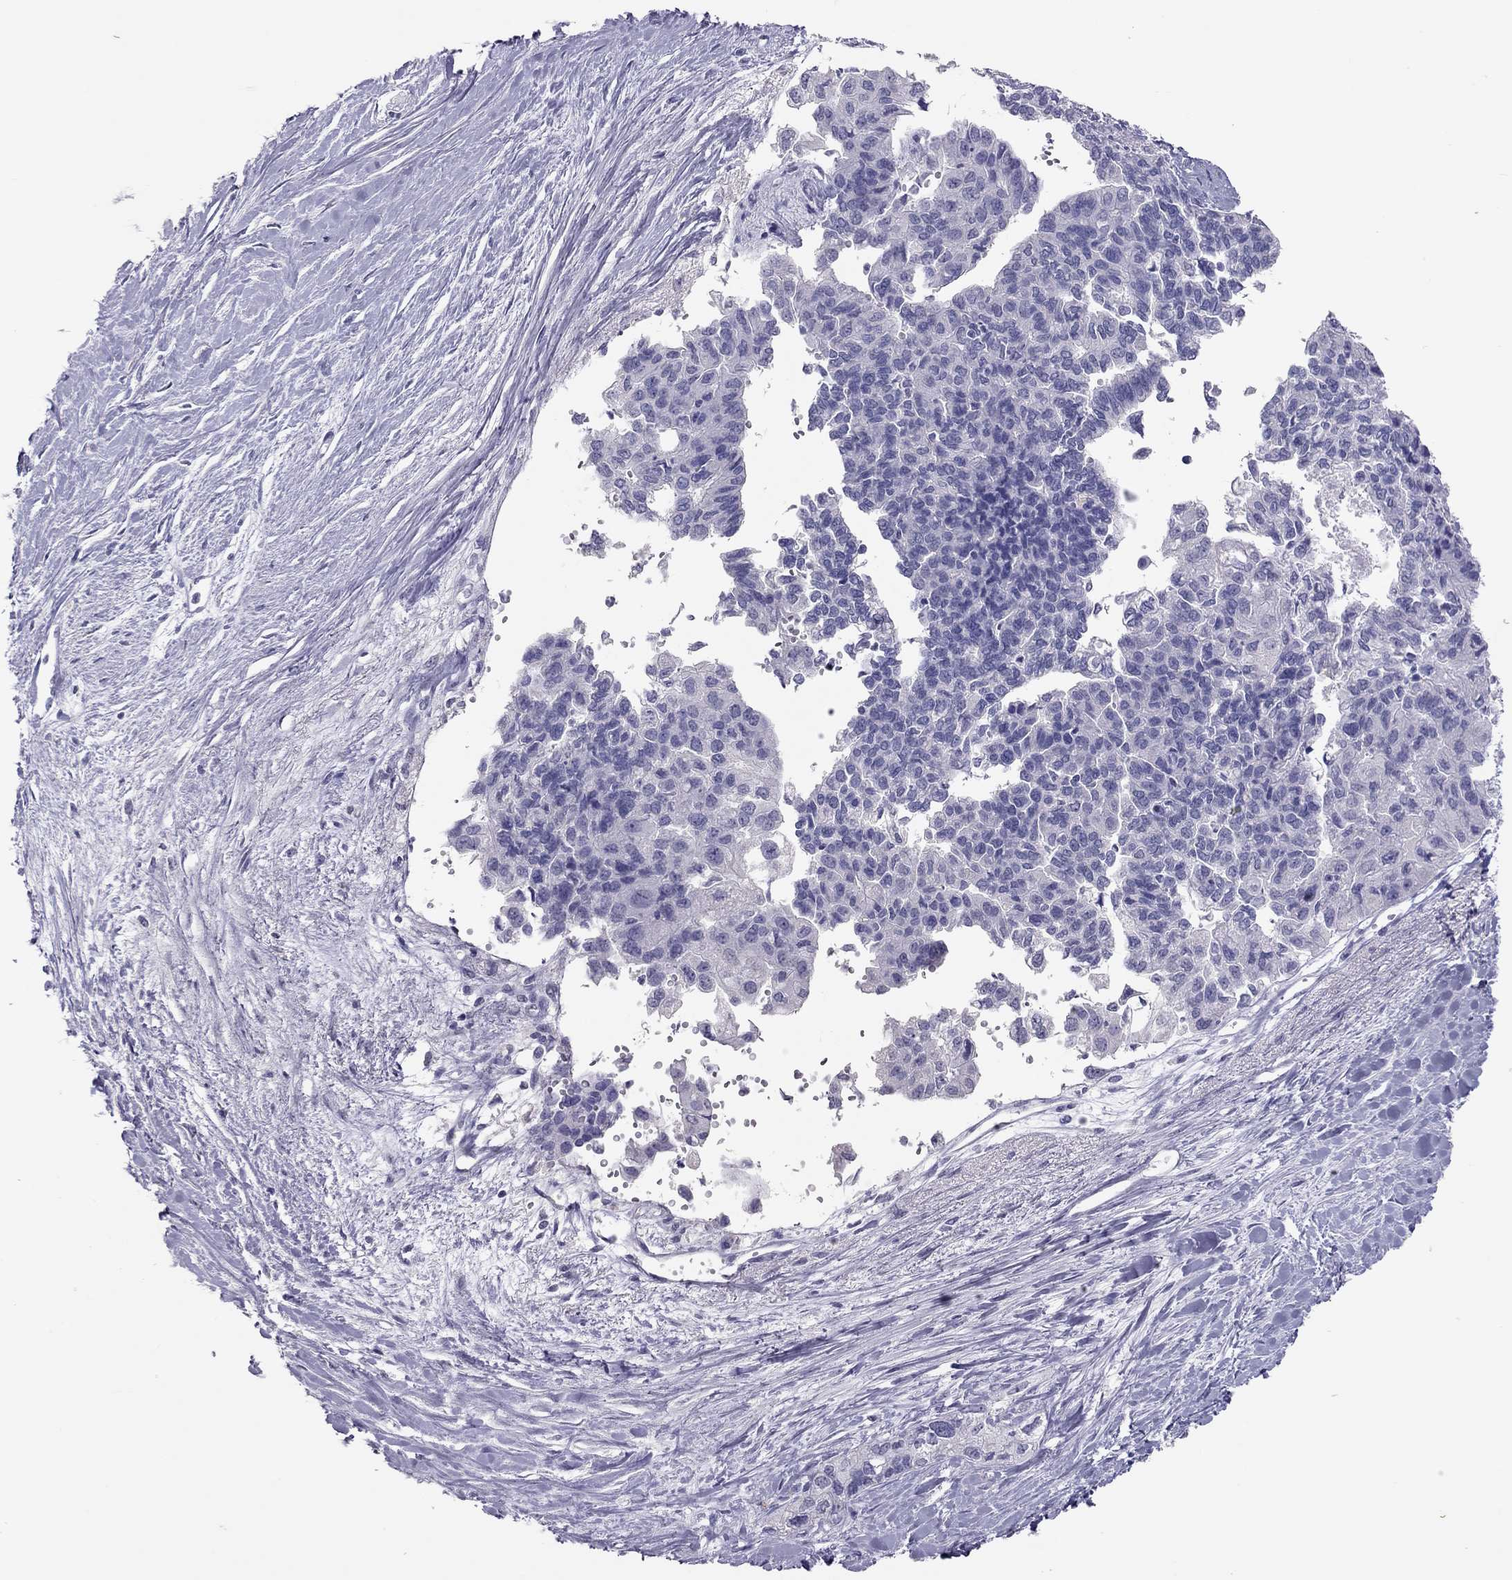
{"staining": {"intensity": "negative", "quantity": "none", "location": "none"}, "tissue": "pancreatic cancer", "cell_type": "Tumor cells", "image_type": "cancer", "snomed": [{"axis": "morphology", "description": "Adenocarcinoma, NOS"}, {"axis": "topography", "description": "Pancreas"}], "caption": "This is an immunohistochemistry (IHC) histopathology image of pancreatic adenocarcinoma. There is no staining in tumor cells.", "gene": "PSMB11", "patient": {"sex": "female", "age": 50}}